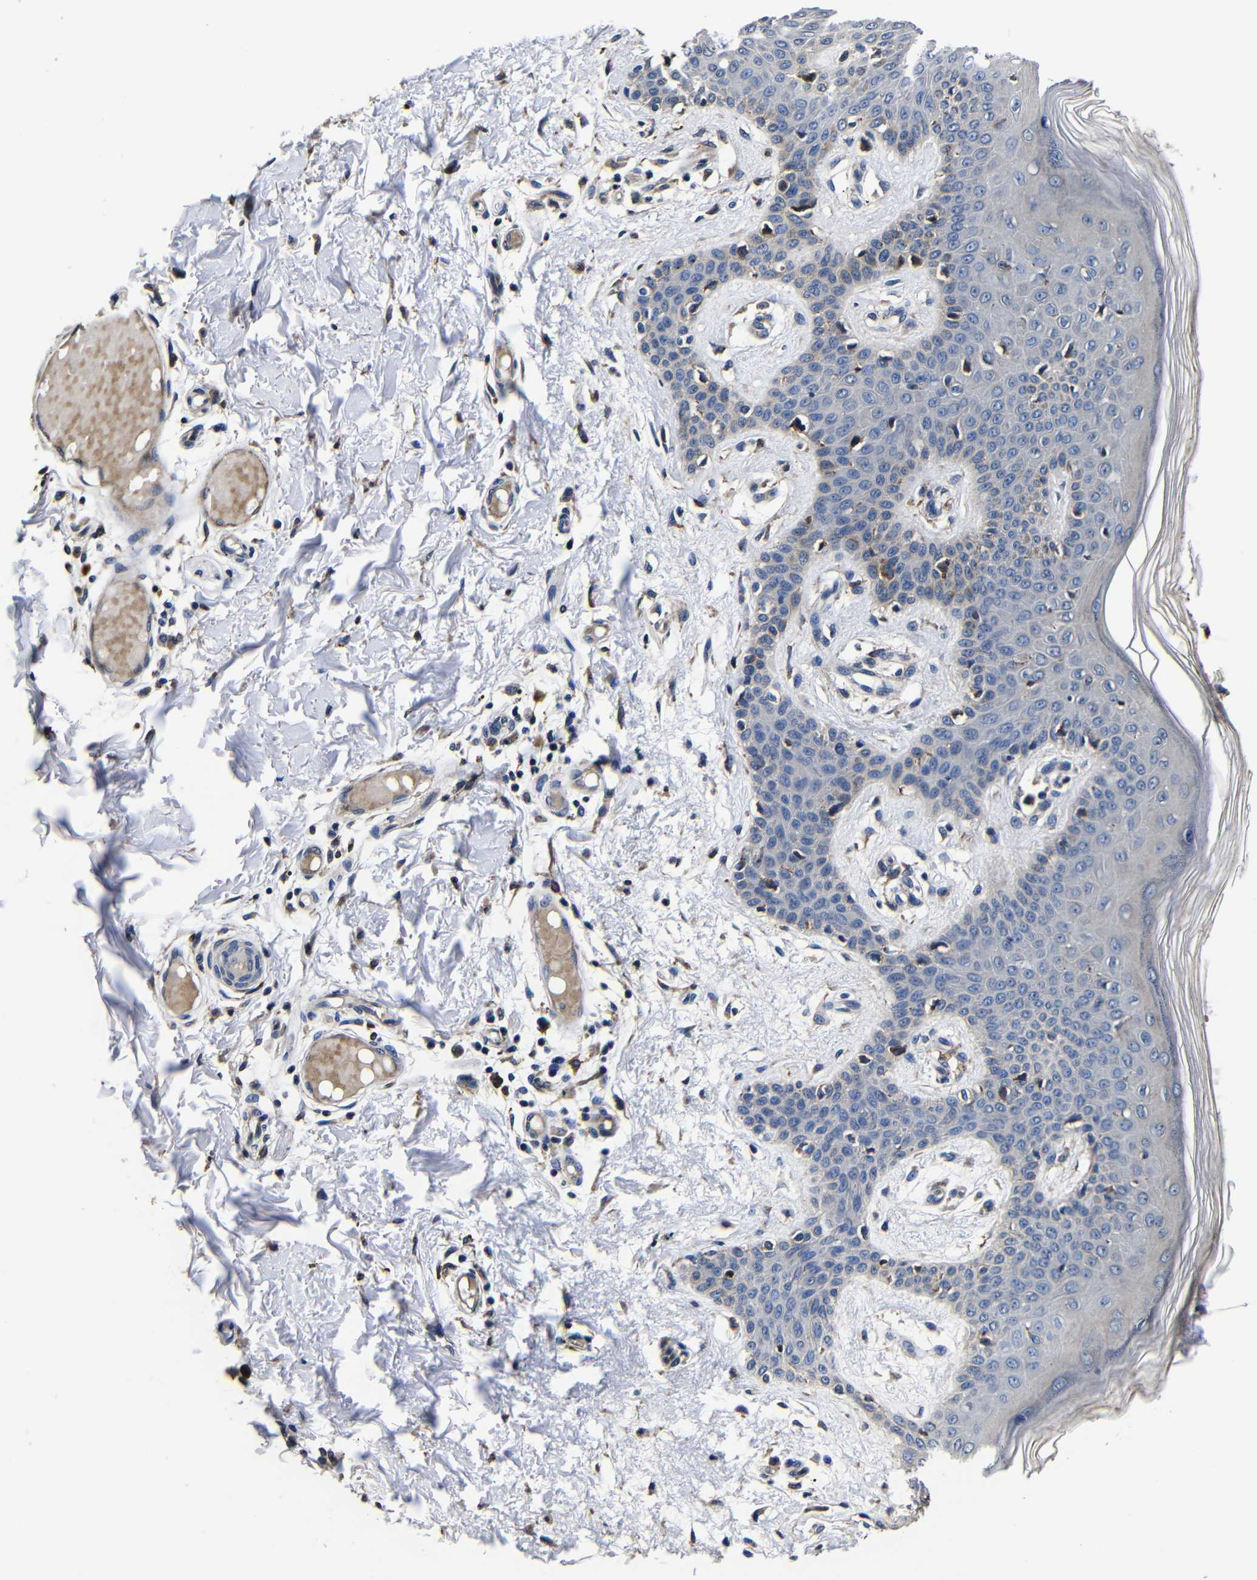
{"staining": {"intensity": "weak", "quantity": ">75%", "location": "cytoplasmic/membranous"}, "tissue": "skin", "cell_type": "Fibroblasts", "image_type": "normal", "snomed": [{"axis": "morphology", "description": "Normal tissue, NOS"}, {"axis": "topography", "description": "Skin"}], "caption": "Immunohistochemistry (IHC) histopathology image of unremarkable human skin stained for a protein (brown), which demonstrates low levels of weak cytoplasmic/membranous expression in approximately >75% of fibroblasts.", "gene": "SCN9A", "patient": {"sex": "male", "age": 53}}